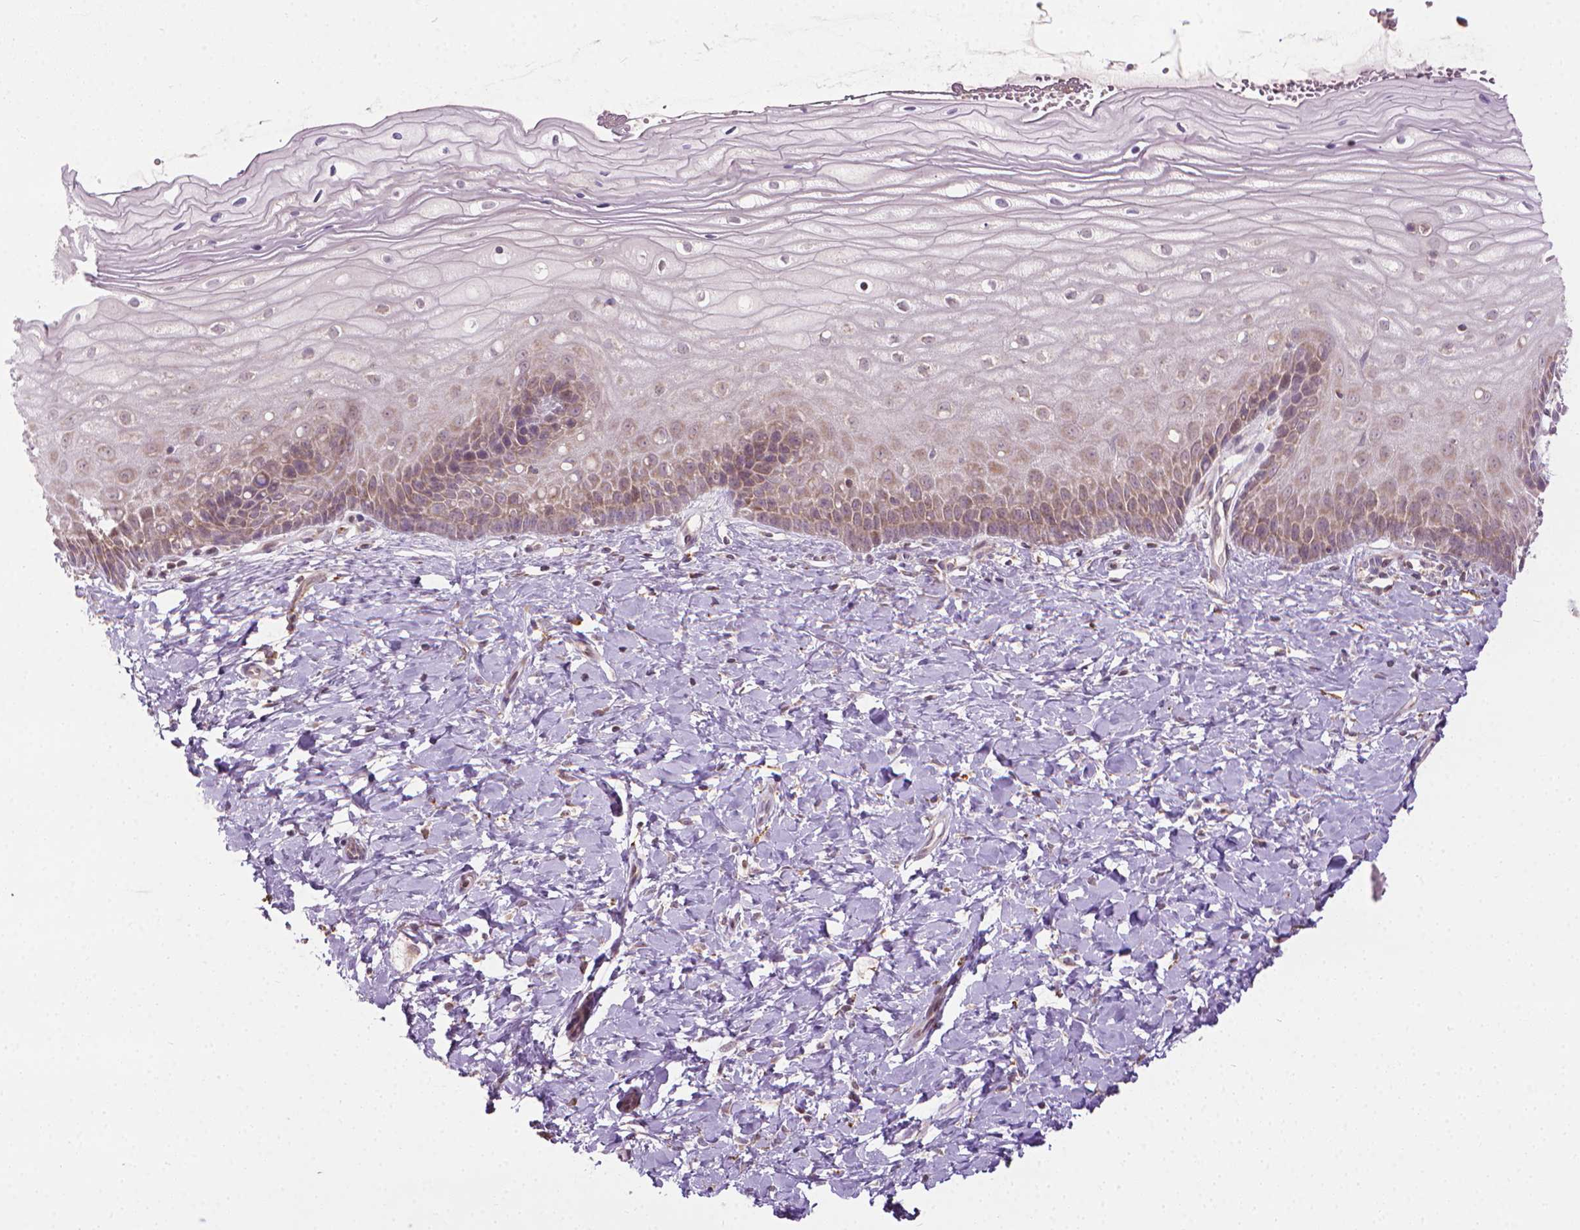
{"staining": {"intensity": "strong", "quantity": ">75%", "location": "cytoplasmic/membranous"}, "tissue": "cervix", "cell_type": "Glandular cells", "image_type": "normal", "snomed": [{"axis": "morphology", "description": "Normal tissue, NOS"}, {"axis": "topography", "description": "Cervix"}], "caption": "Approximately >75% of glandular cells in benign cervix show strong cytoplasmic/membranous protein positivity as visualized by brown immunohistochemical staining.", "gene": "PRAG1", "patient": {"sex": "female", "age": 37}}